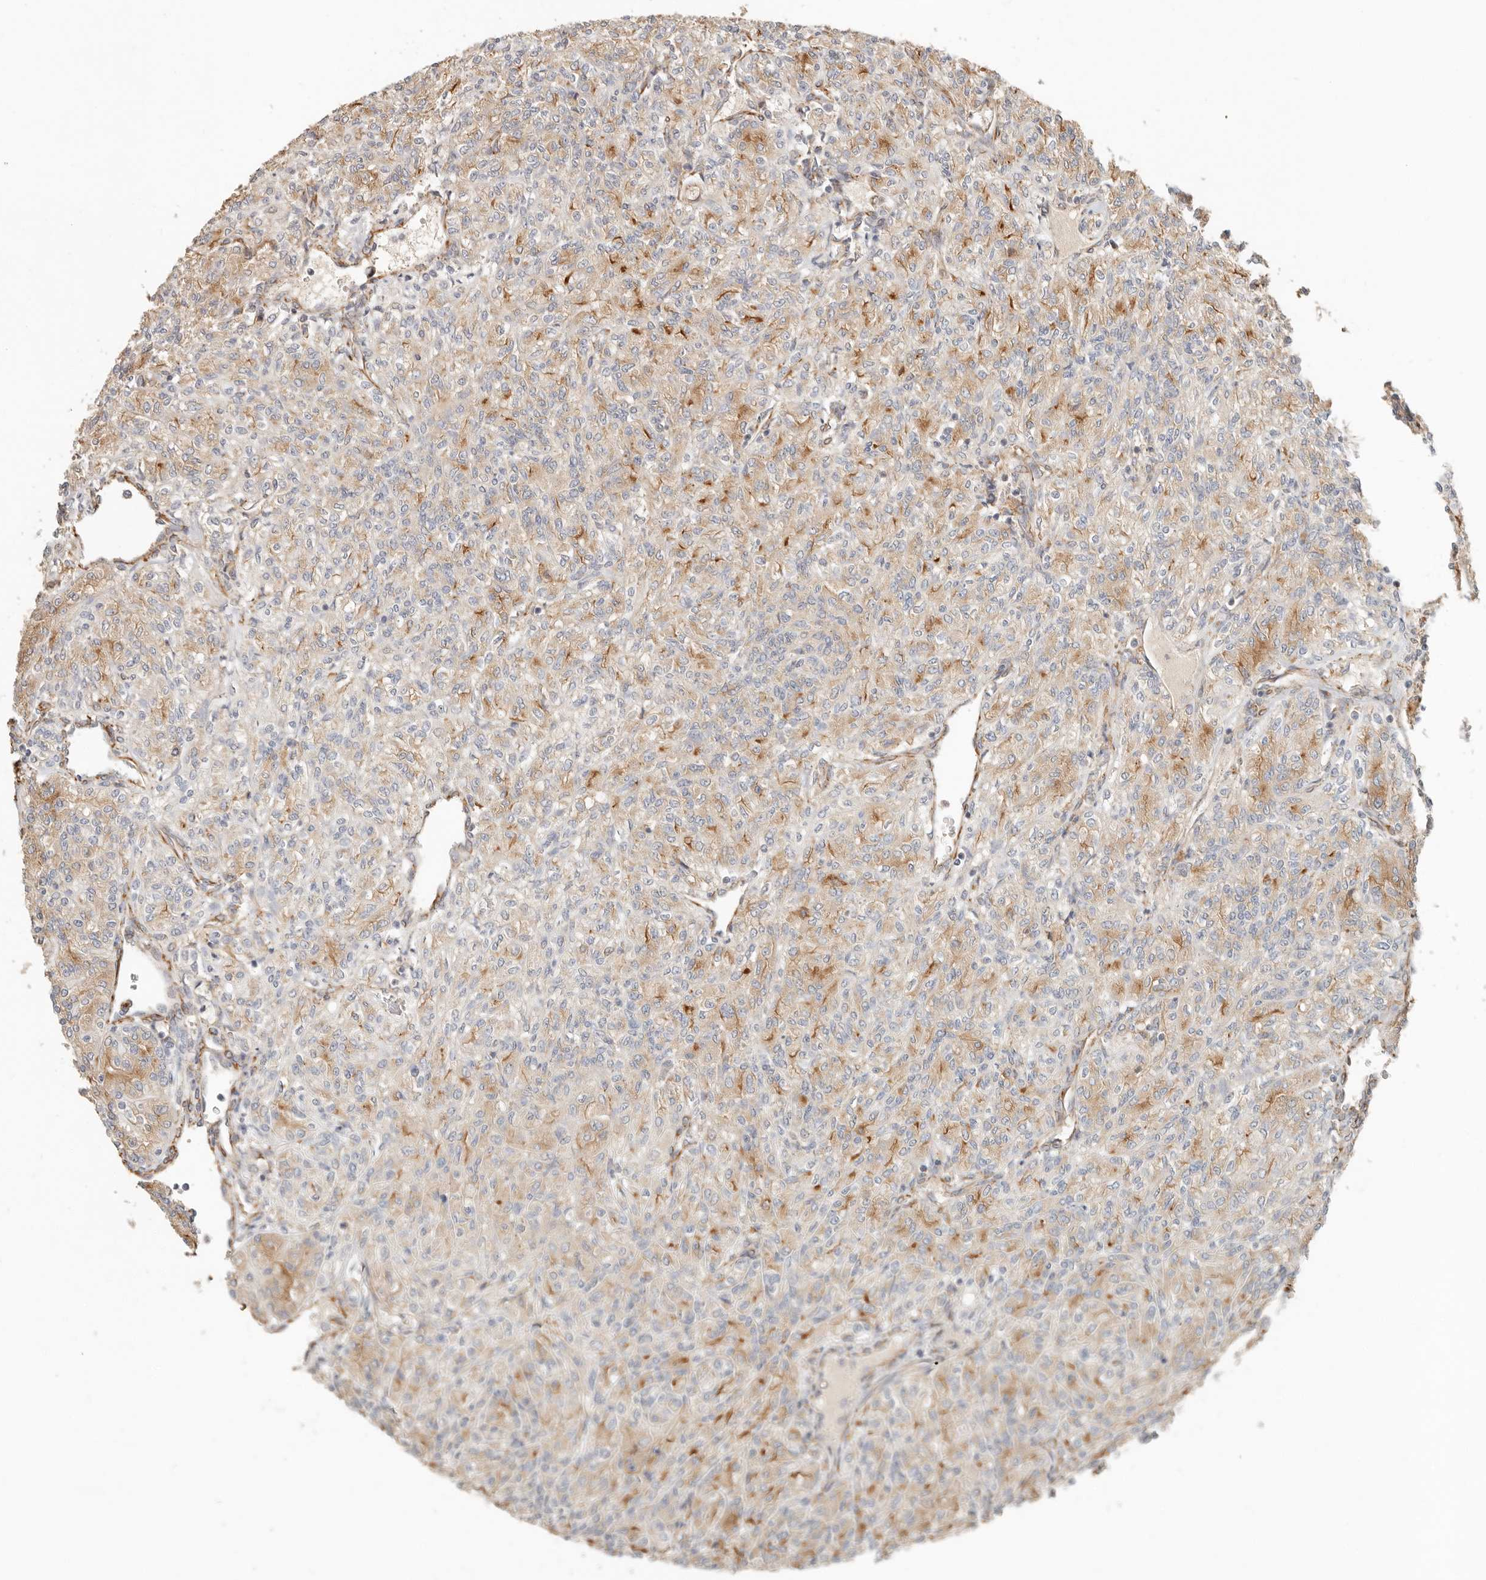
{"staining": {"intensity": "moderate", "quantity": "25%-75%", "location": "cytoplasmic/membranous"}, "tissue": "renal cancer", "cell_type": "Tumor cells", "image_type": "cancer", "snomed": [{"axis": "morphology", "description": "Adenocarcinoma, NOS"}, {"axis": "topography", "description": "Kidney"}], "caption": "Immunohistochemical staining of human renal adenocarcinoma shows moderate cytoplasmic/membranous protein positivity in about 25%-75% of tumor cells.", "gene": "SPRING1", "patient": {"sex": "male", "age": 77}}